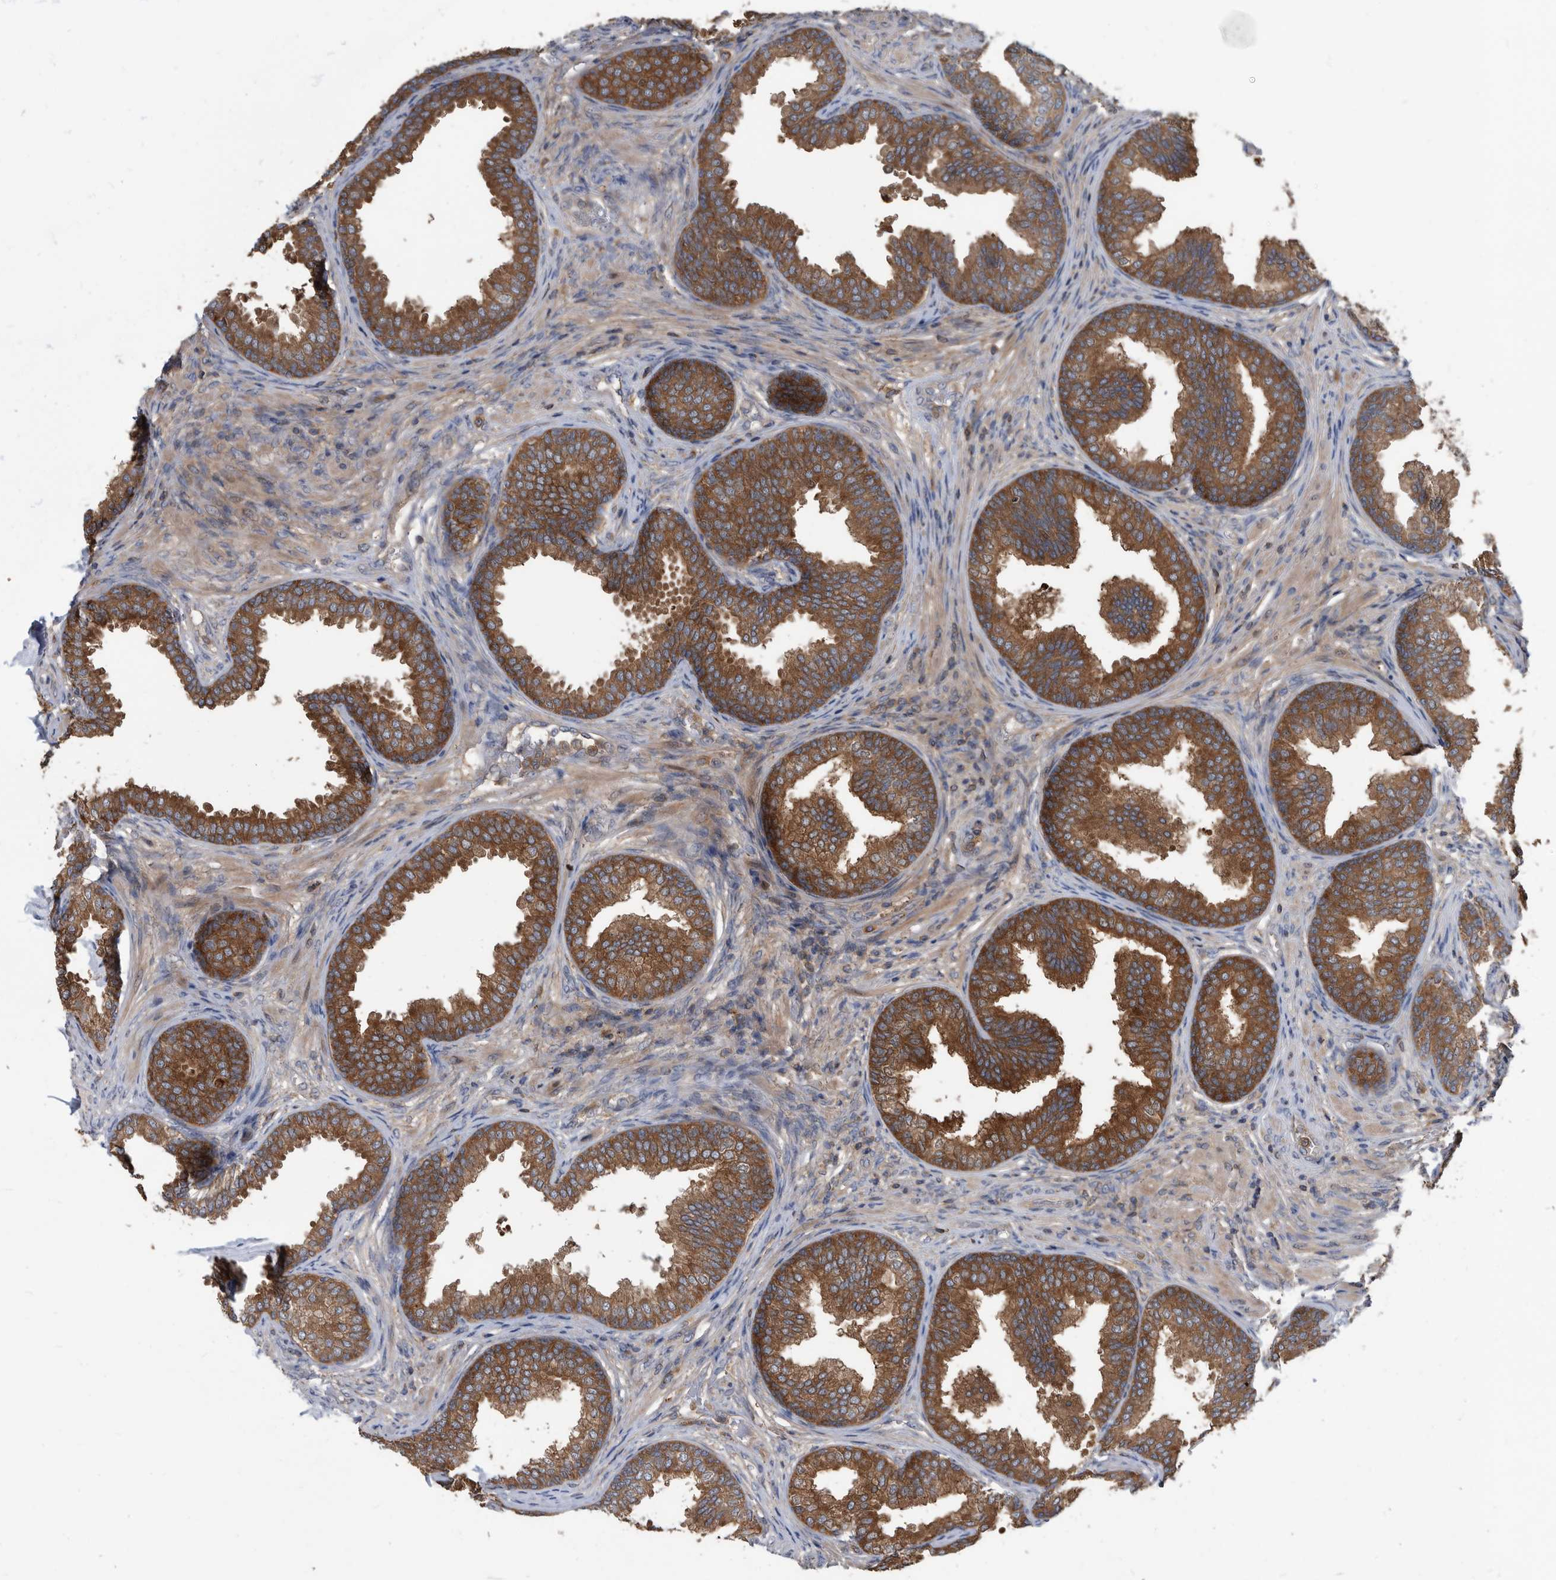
{"staining": {"intensity": "moderate", "quantity": ">75%", "location": "cytoplasmic/membranous"}, "tissue": "prostate", "cell_type": "Glandular cells", "image_type": "normal", "snomed": [{"axis": "morphology", "description": "Normal tissue, NOS"}, {"axis": "topography", "description": "Prostate"}], "caption": "High-magnification brightfield microscopy of unremarkable prostate stained with DAB (3,3'-diaminobenzidine) (brown) and counterstained with hematoxylin (blue). glandular cells exhibit moderate cytoplasmic/membranous positivity is appreciated in about>75% of cells.", "gene": "APEH", "patient": {"sex": "male", "age": 76}}